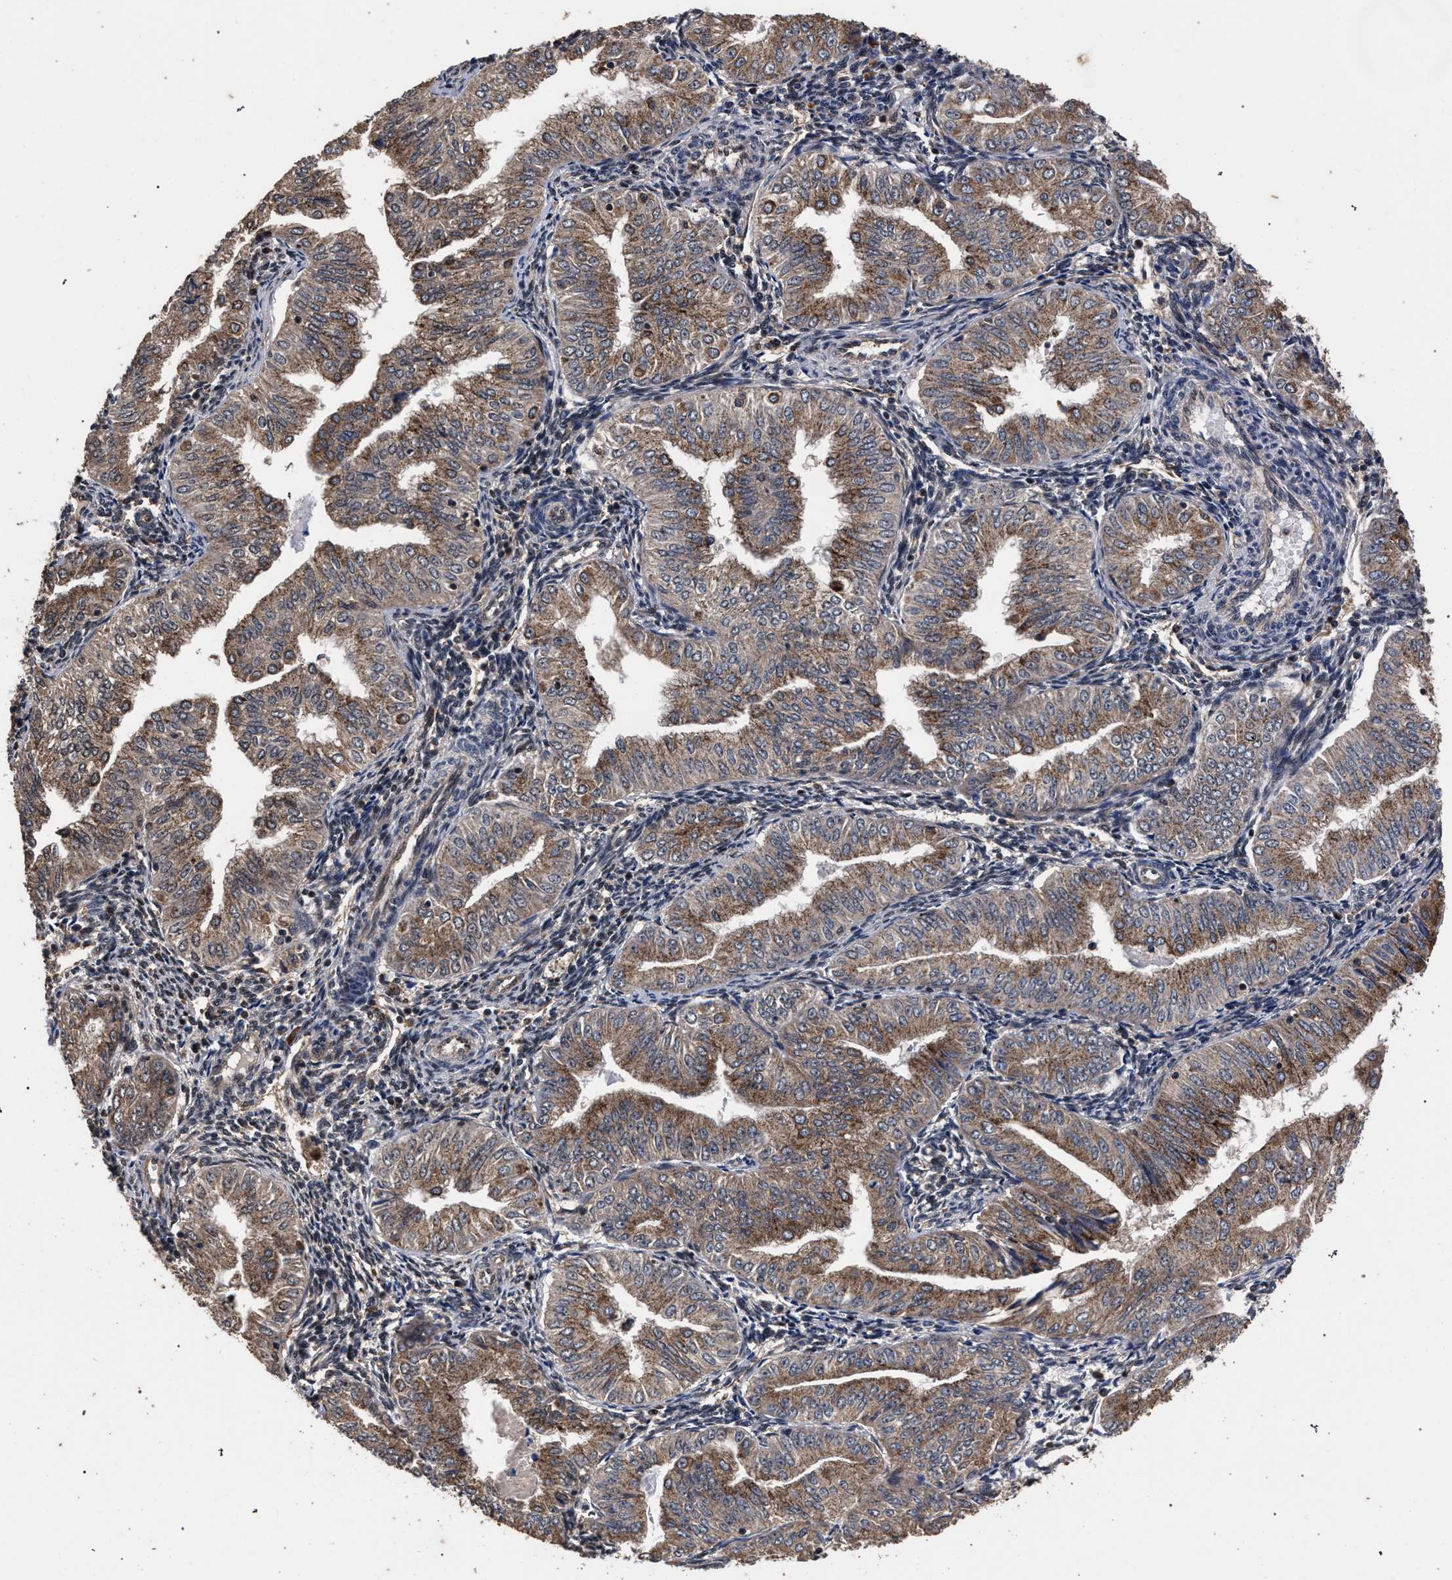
{"staining": {"intensity": "moderate", "quantity": ">75%", "location": "cytoplasmic/membranous"}, "tissue": "endometrial cancer", "cell_type": "Tumor cells", "image_type": "cancer", "snomed": [{"axis": "morphology", "description": "Normal tissue, NOS"}, {"axis": "morphology", "description": "Adenocarcinoma, NOS"}, {"axis": "topography", "description": "Endometrium"}], "caption": "Immunohistochemistry (DAB (3,3'-diaminobenzidine)) staining of endometrial cancer (adenocarcinoma) reveals moderate cytoplasmic/membranous protein staining in about >75% of tumor cells.", "gene": "ACOX1", "patient": {"sex": "female", "age": 53}}